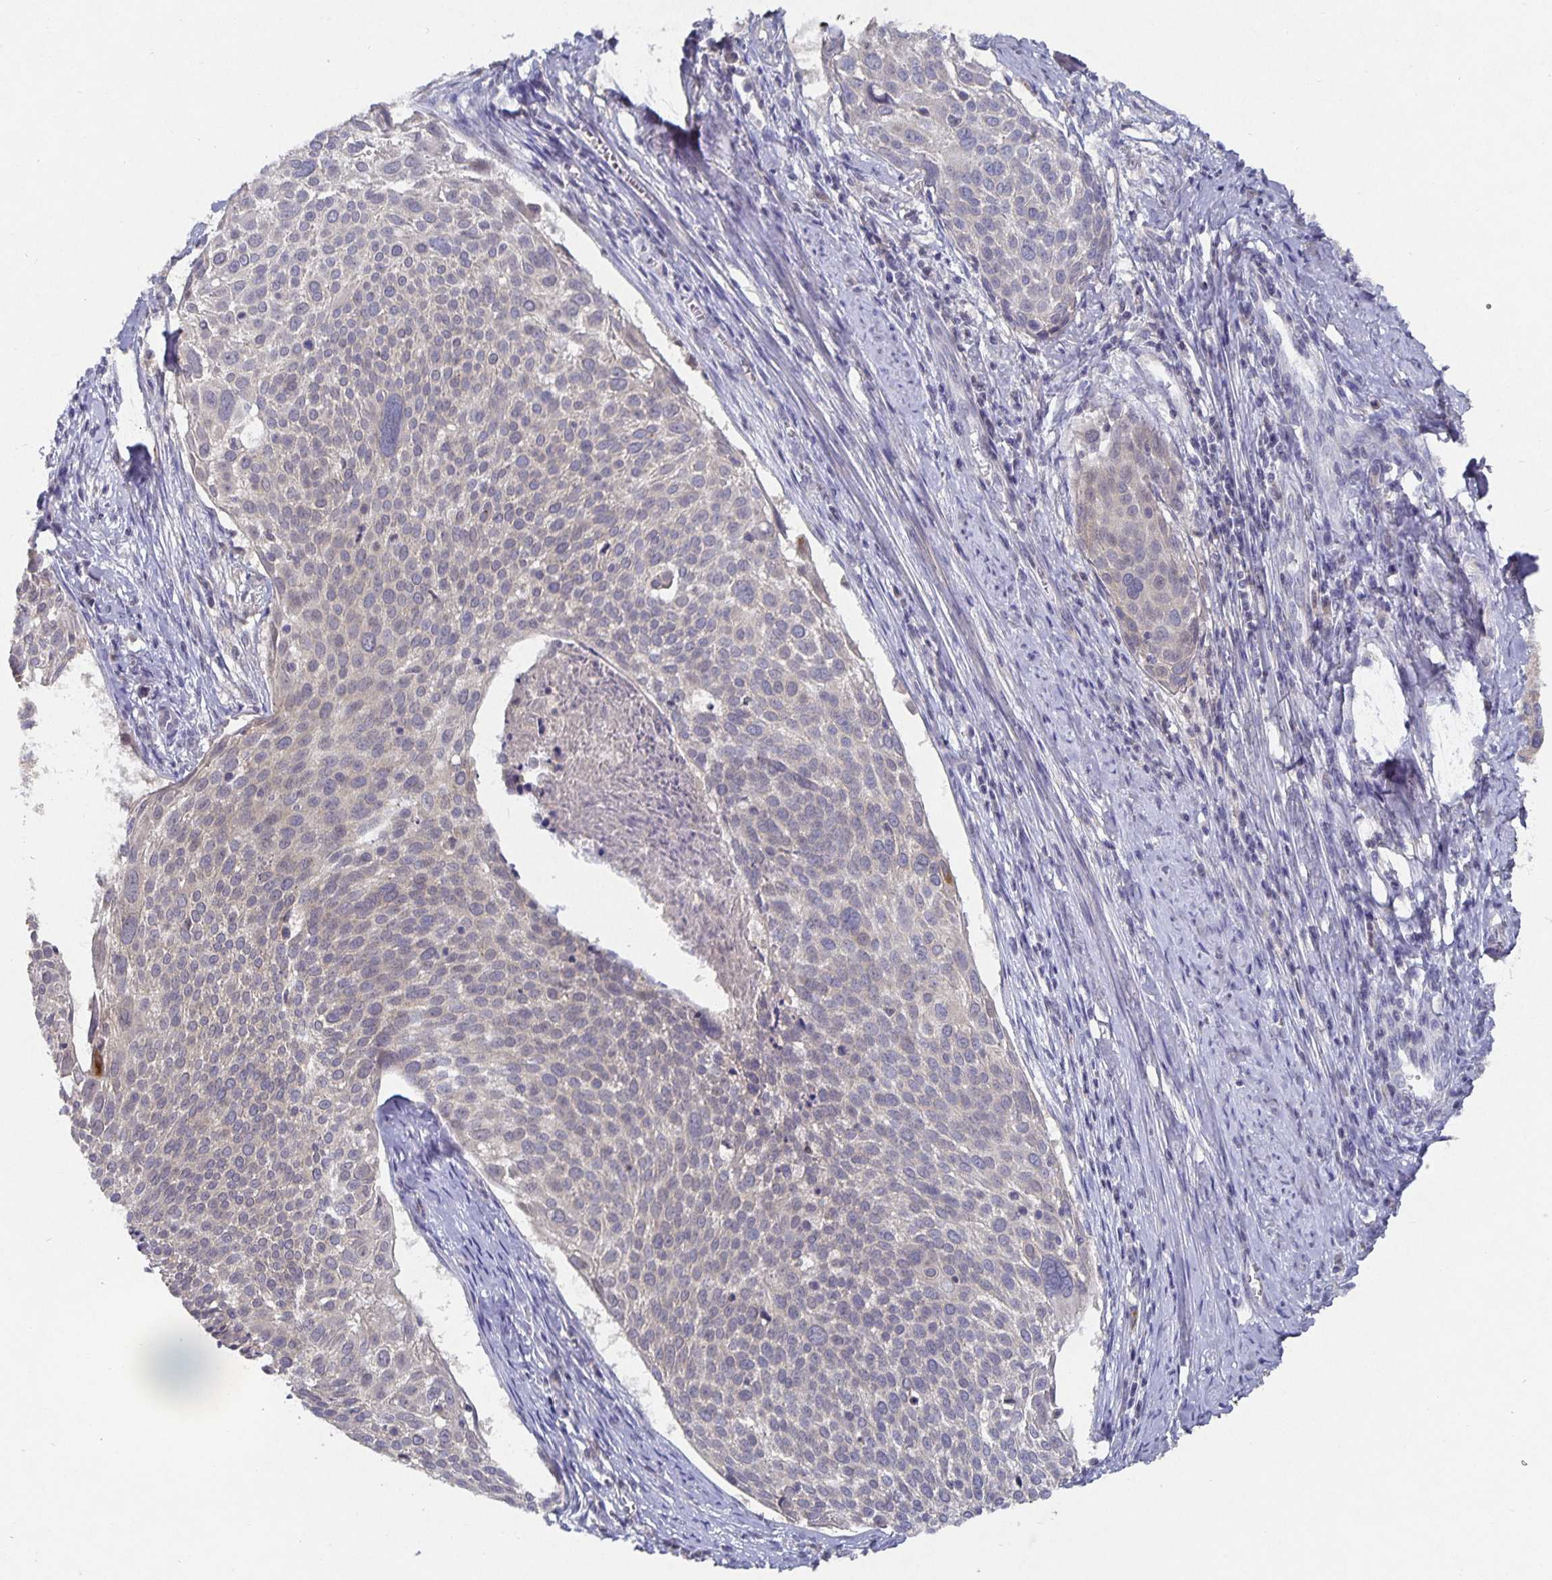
{"staining": {"intensity": "negative", "quantity": "none", "location": "none"}, "tissue": "cervical cancer", "cell_type": "Tumor cells", "image_type": "cancer", "snomed": [{"axis": "morphology", "description": "Squamous cell carcinoma, NOS"}, {"axis": "topography", "description": "Cervix"}], "caption": "Cervical squamous cell carcinoma stained for a protein using IHC displays no expression tumor cells.", "gene": "HEPN1", "patient": {"sex": "female", "age": 39}}